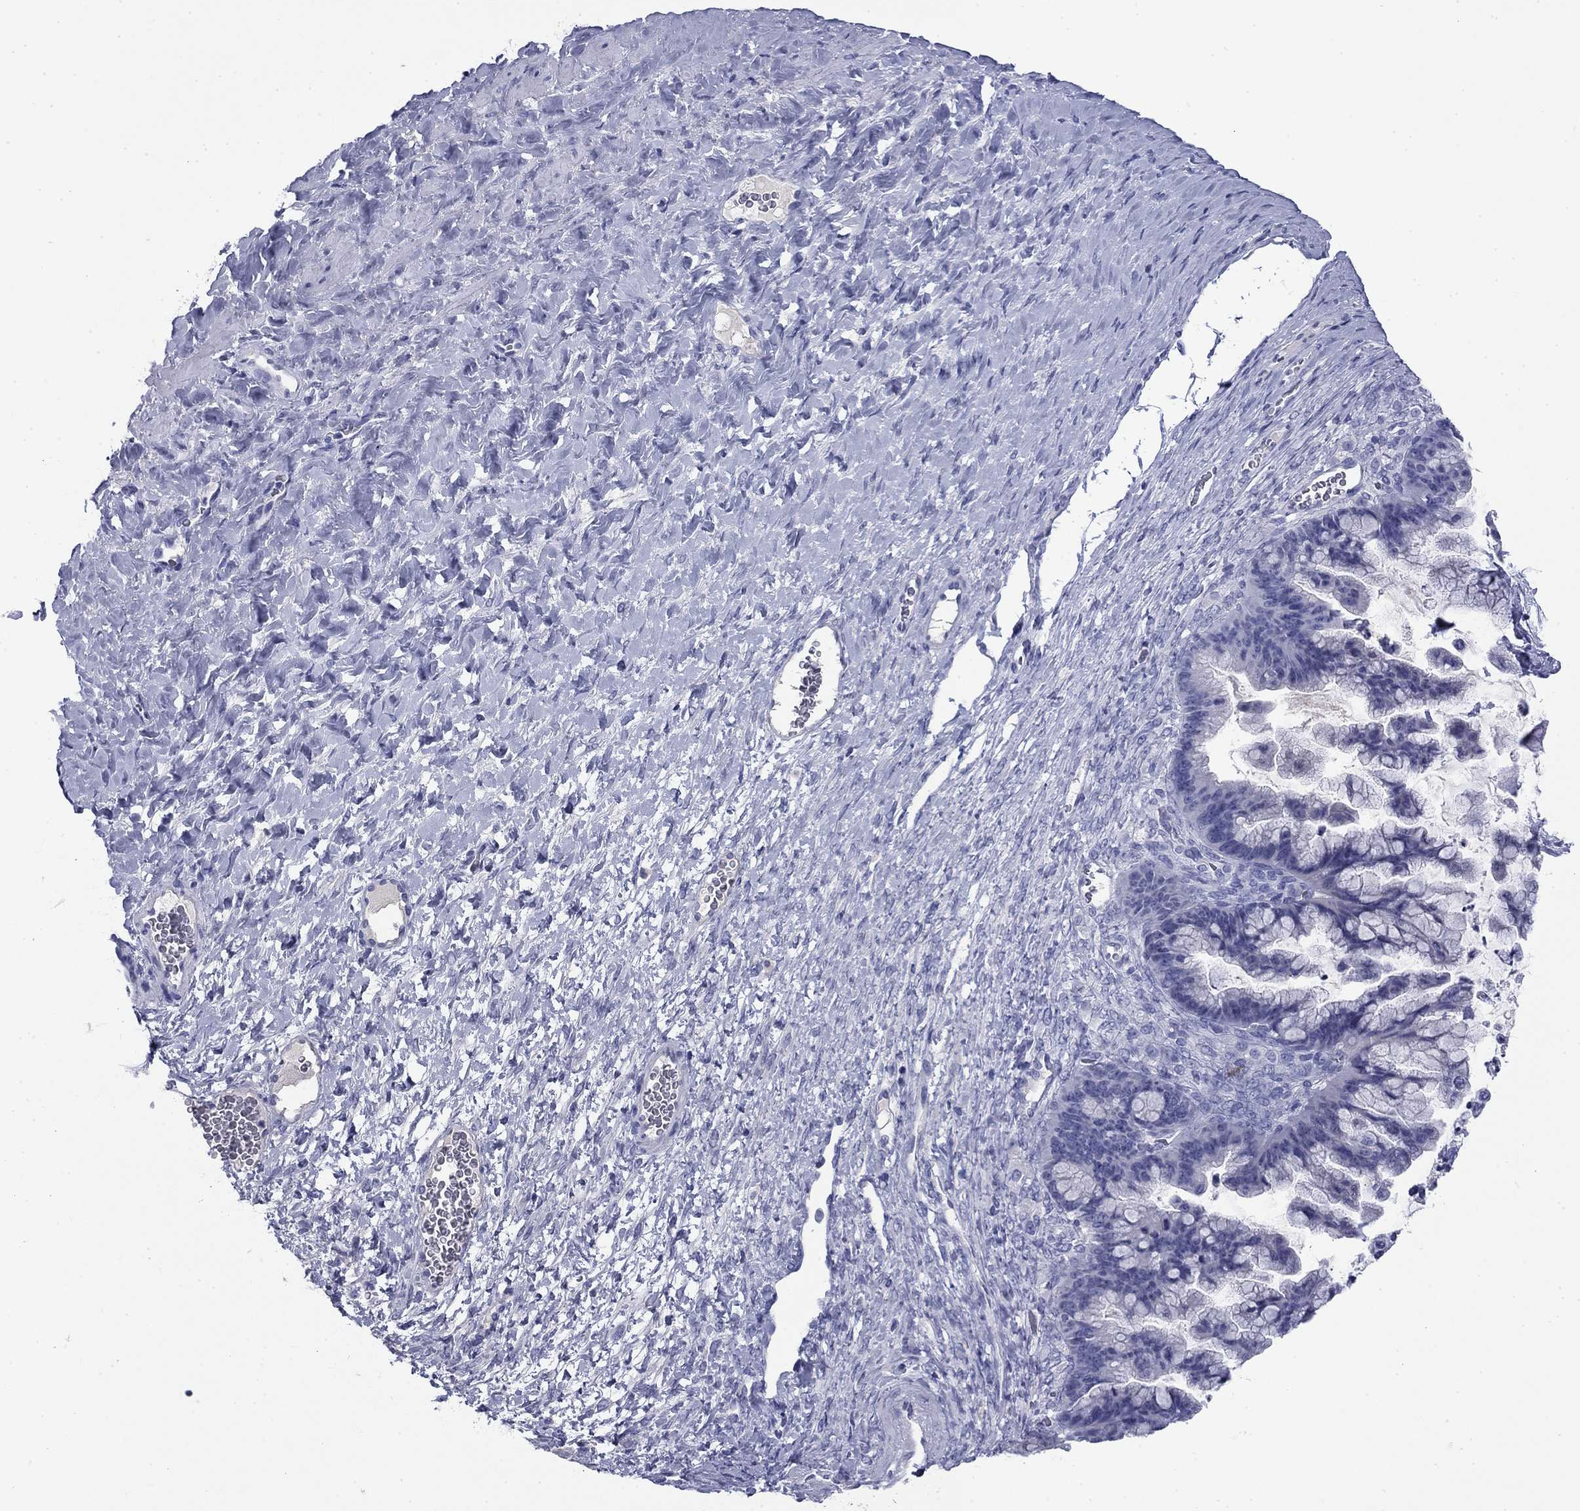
{"staining": {"intensity": "negative", "quantity": "none", "location": "none"}, "tissue": "ovarian cancer", "cell_type": "Tumor cells", "image_type": "cancer", "snomed": [{"axis": "morphology", "description": "Cystadenocarcinoma, mucinous, NOS"}, {"axis": "topography", "description": "Ovary"}], "caption": "High magnification brightfield microscopy of ovarian mucinous cystadenocarcinoma stained with DAB (3,3'-diaminobenzidine) (brown) and counterstained with hematoxylin (blue): tumor cells show no significant positivity.", "gene": "ABCC2", "patient": {"sex": "female", "age": 67}}